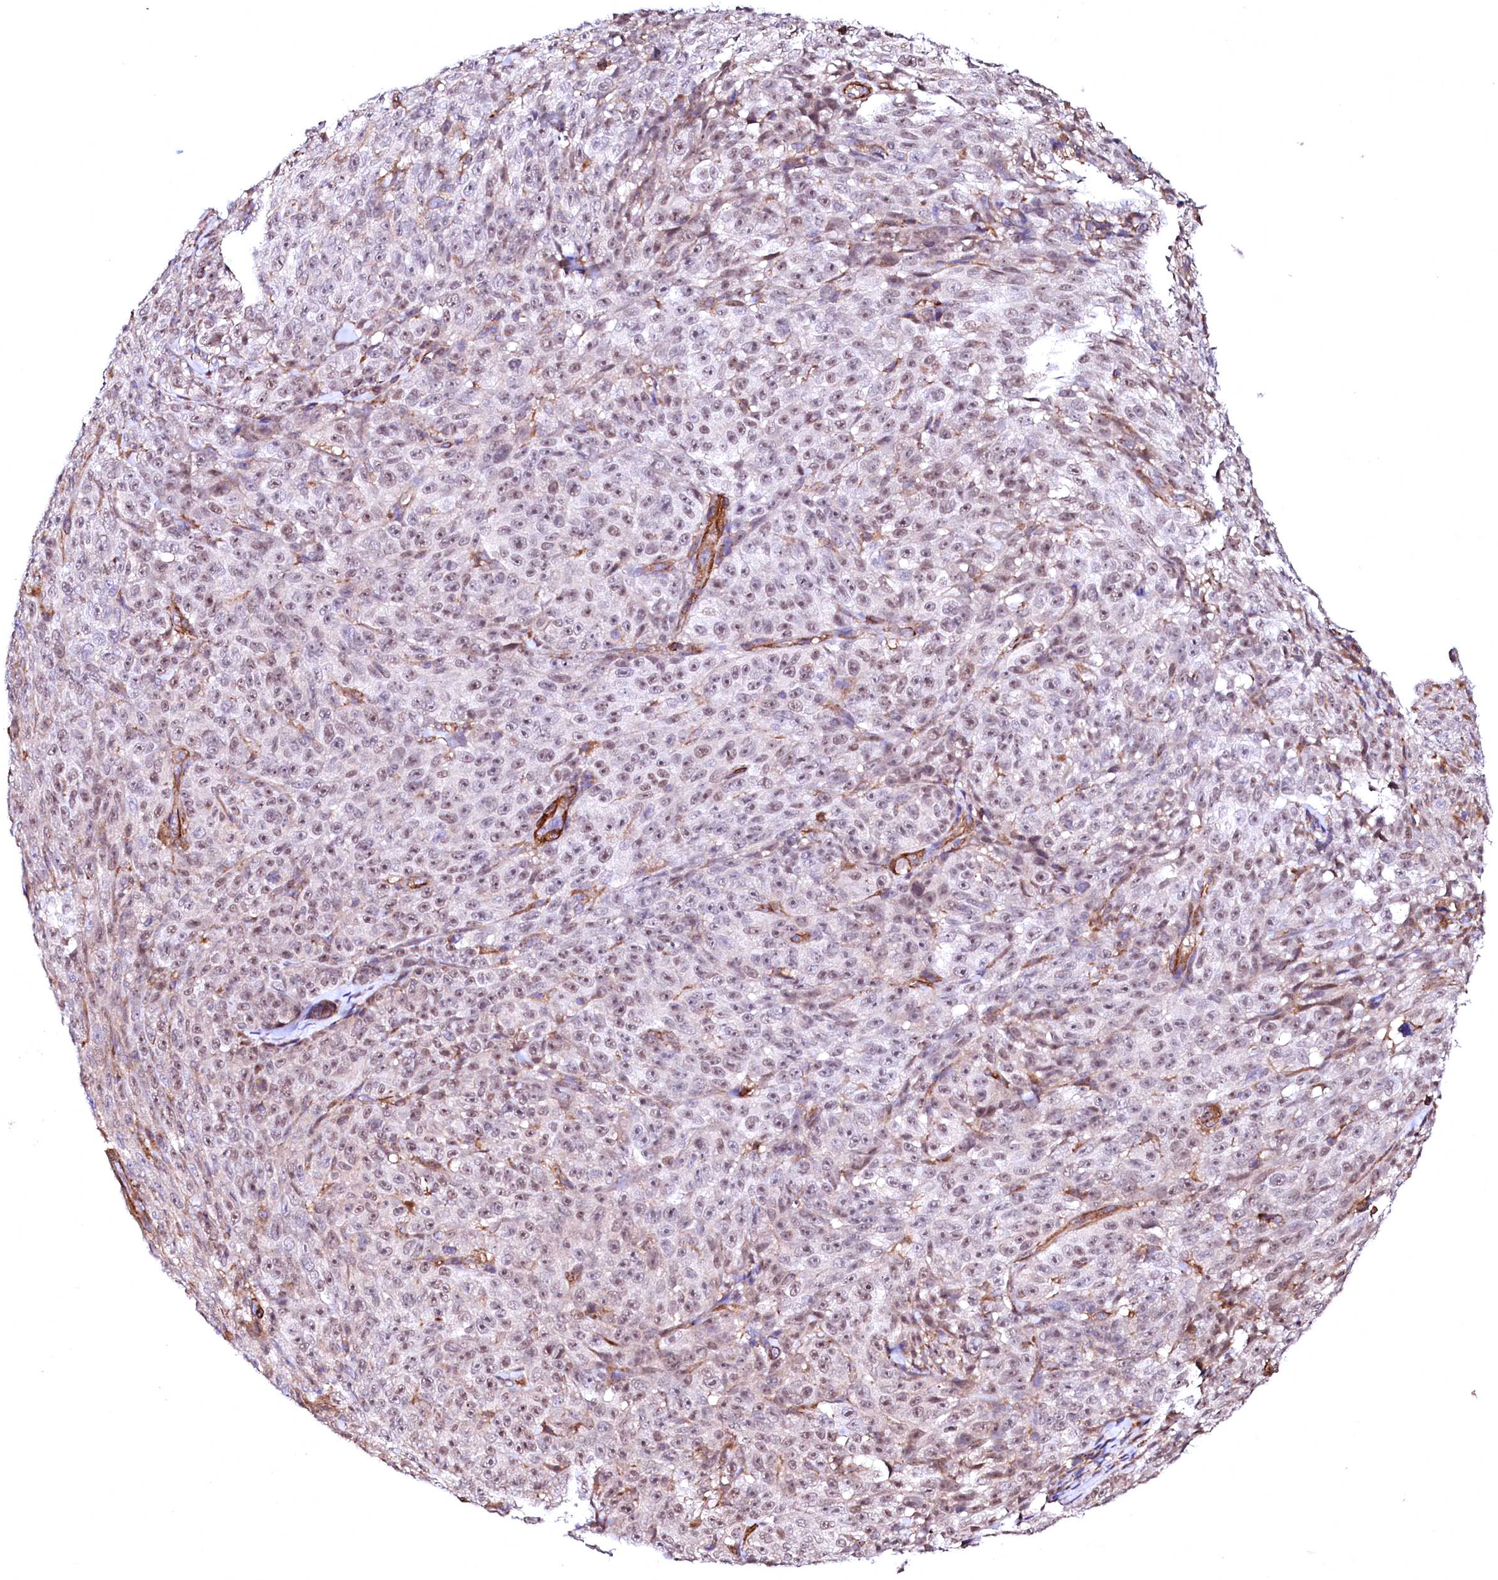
{"staining": {"intensity": "weak", "quantity": "25%-75%", "location": "nuclear"}, "tissue": "melanoma", "cell_type": "Tumor cells", "image_type": "cancer", "snomed": [{"axis": "morphology", "description": "Malignant melanoma, NOS"}, {"axis": "topography", "description": "Skin"}], "caption": "Protein expression analysis of malignant melanoma displays weak nuclear expression in about 25%-75% of tumor cells. The protein is stained brown, and the nuclei are stained in blue (DAB IHC with brightfield microscopy, high magnification).", "gene": "GPR176", "patient": {"sex": "female", "age": 82}}